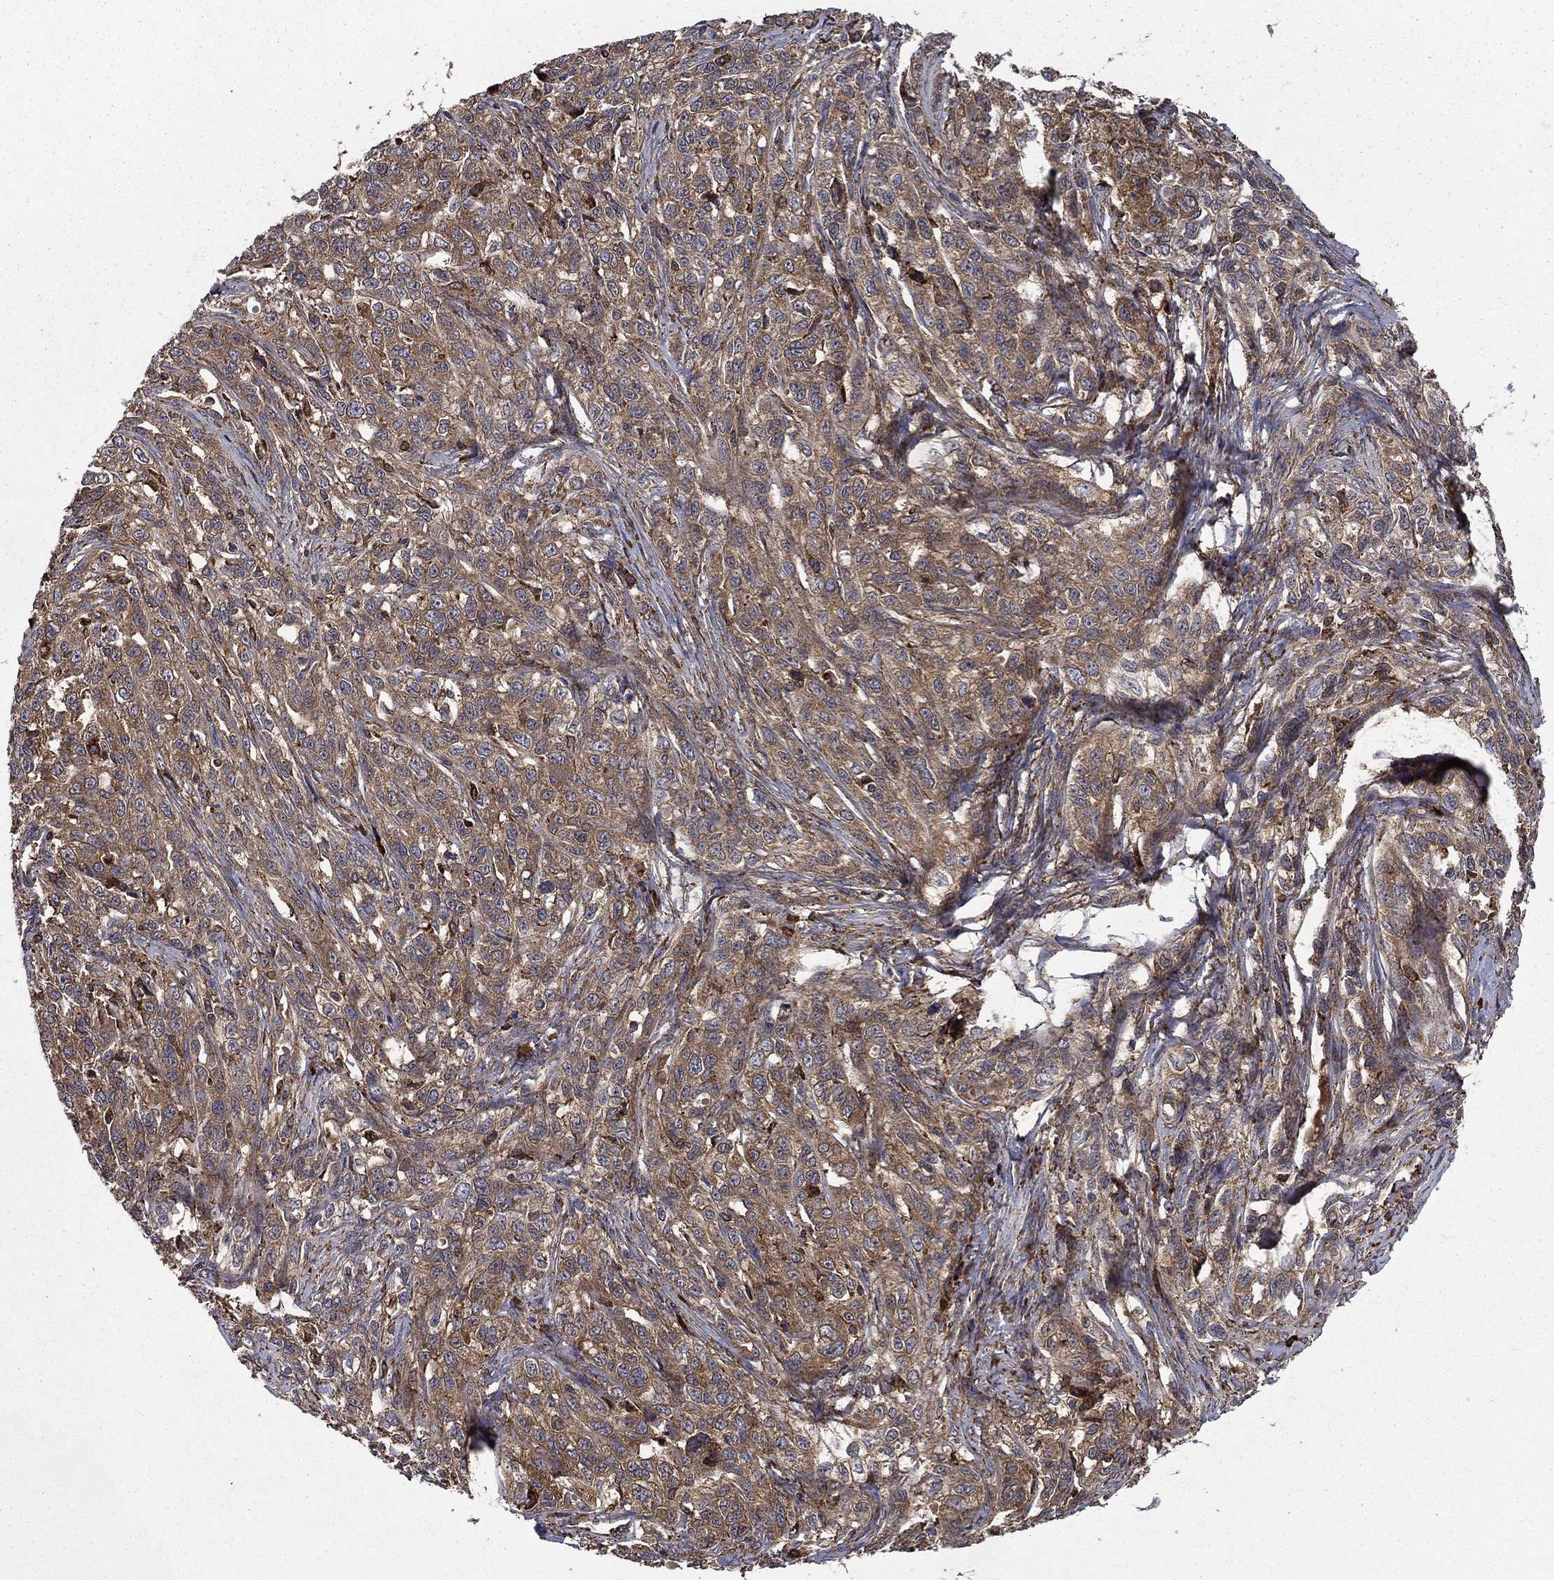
{"staining": {"intensity": "moderate", "quantity": "25%-75%", "location": "cytoplasmic/membranous"}, "tissue": "ovarian cancer", "cell_type": "Tumor cells", "image_type": "cancer", "snomed": [{"axis": "morphology", "description": "Cystadenocarcinoma, serous, NOS"}, {"axis": "topography", "description": "Ovary"}], "caption": "Ovarian serous cystadenocarcinoma stained with a brown dye reveals moderate cytoplasmic/membranous positive positivity in approximately 25%-75% of tumor cells.", "gene": "BABAM2", "patient": {"sex": "female", "age": 71}}